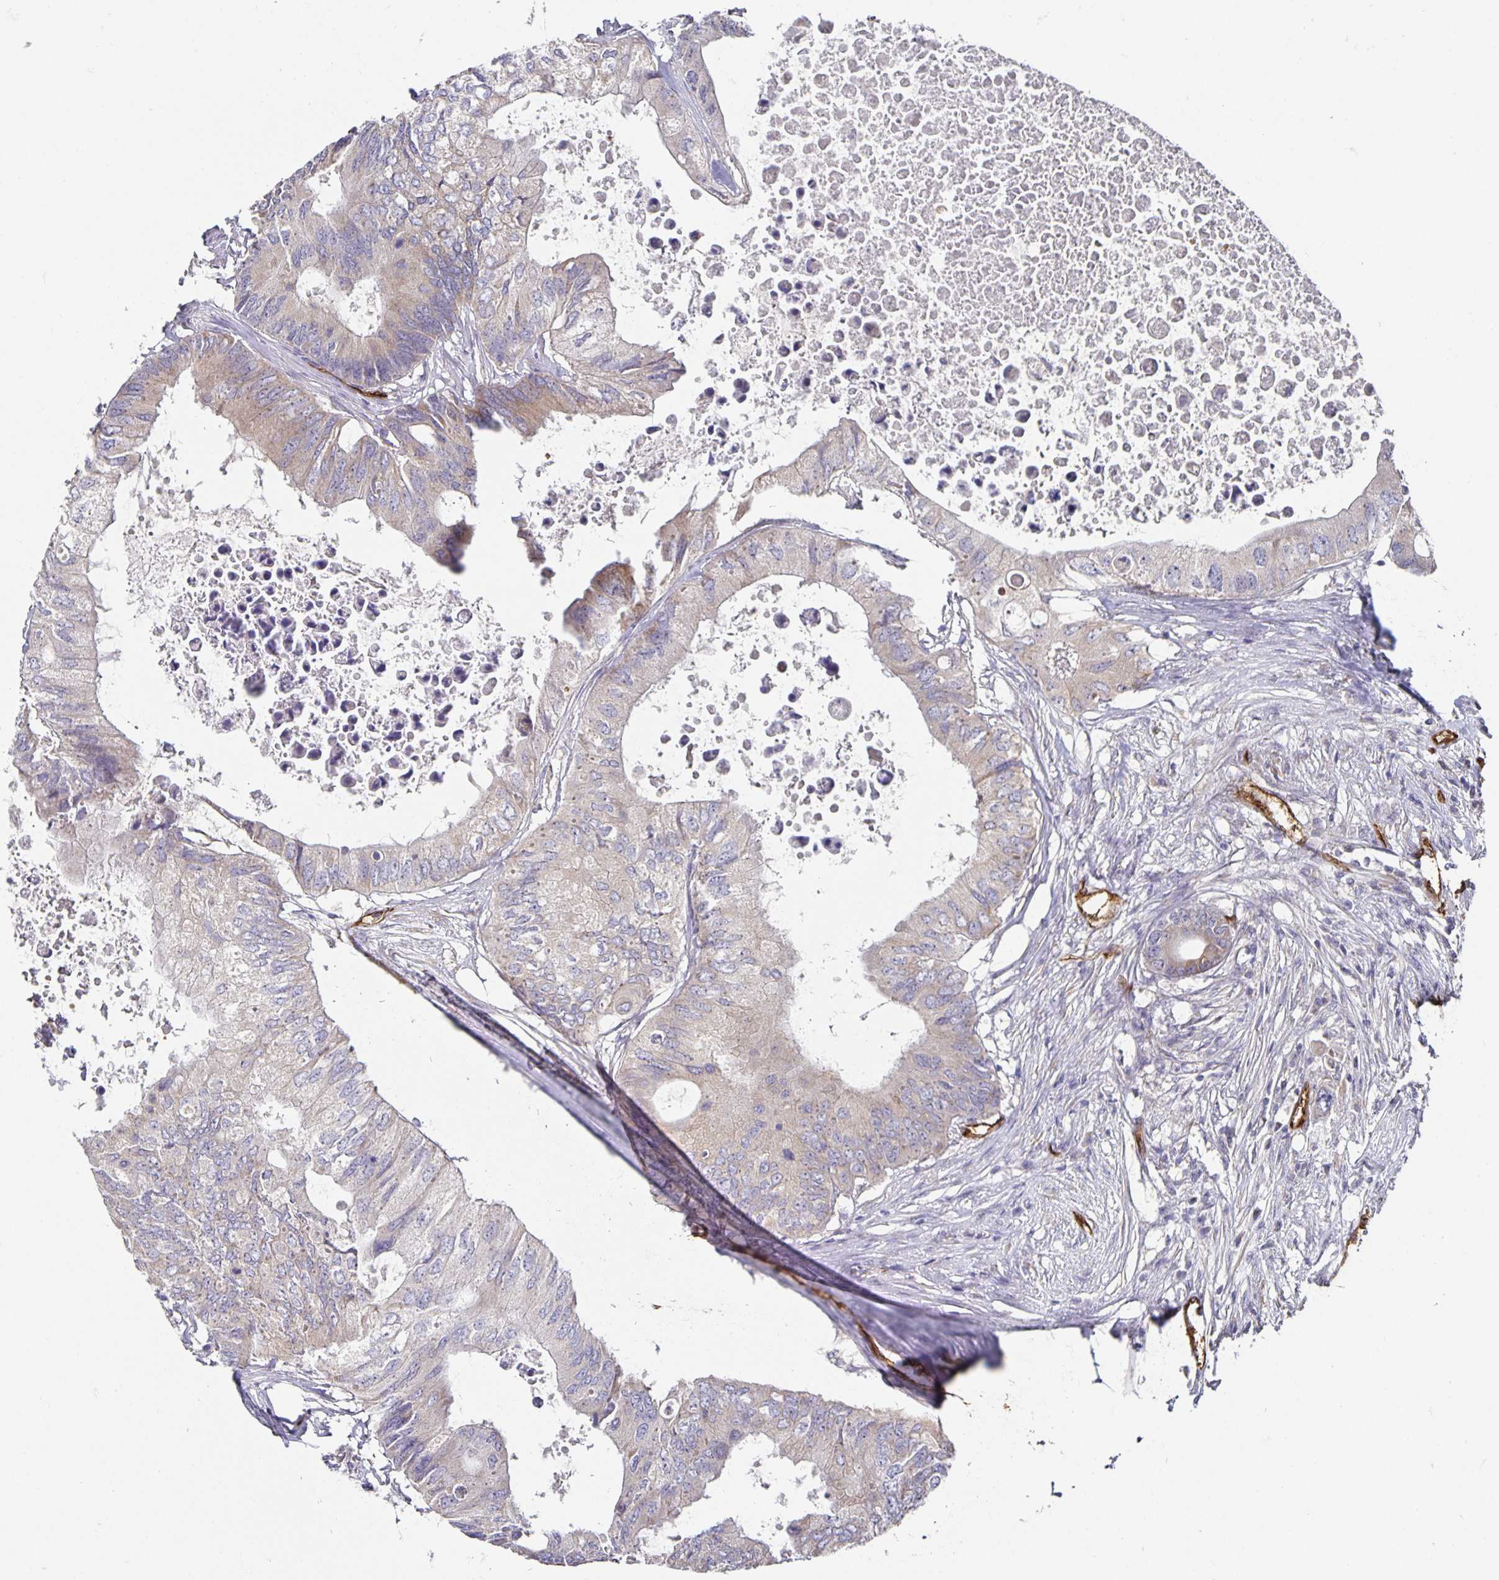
{"staining": {"intensity": "weak", "quantity": "<25%", "location": "cytoplasmic/membranous"}, "tissue": "colorectal cancer", "cell_type": "Tumor cells", "image_type": "cancer", "snomed": [{"axis": "morphology", "description": "Adenocarcinoma, NOS"}, {"axis": "topography", "description": "Colon"}], "caption": "Immunohistochemistry photomicrograph of neoplastic tissue: human colorectal cancer (adenocarcinoma) stained with DAB exhibits no significant protein expression in tumor cells. The staining was performed using DAB (3,3'-diaminobenzidine) to visualize the protein expression in brown, while the nuclei were stained in blue with hematoxylin (Magnification: 20x).", "gene": "PODXL", "patient": {"sex": "male", "age": 71}}